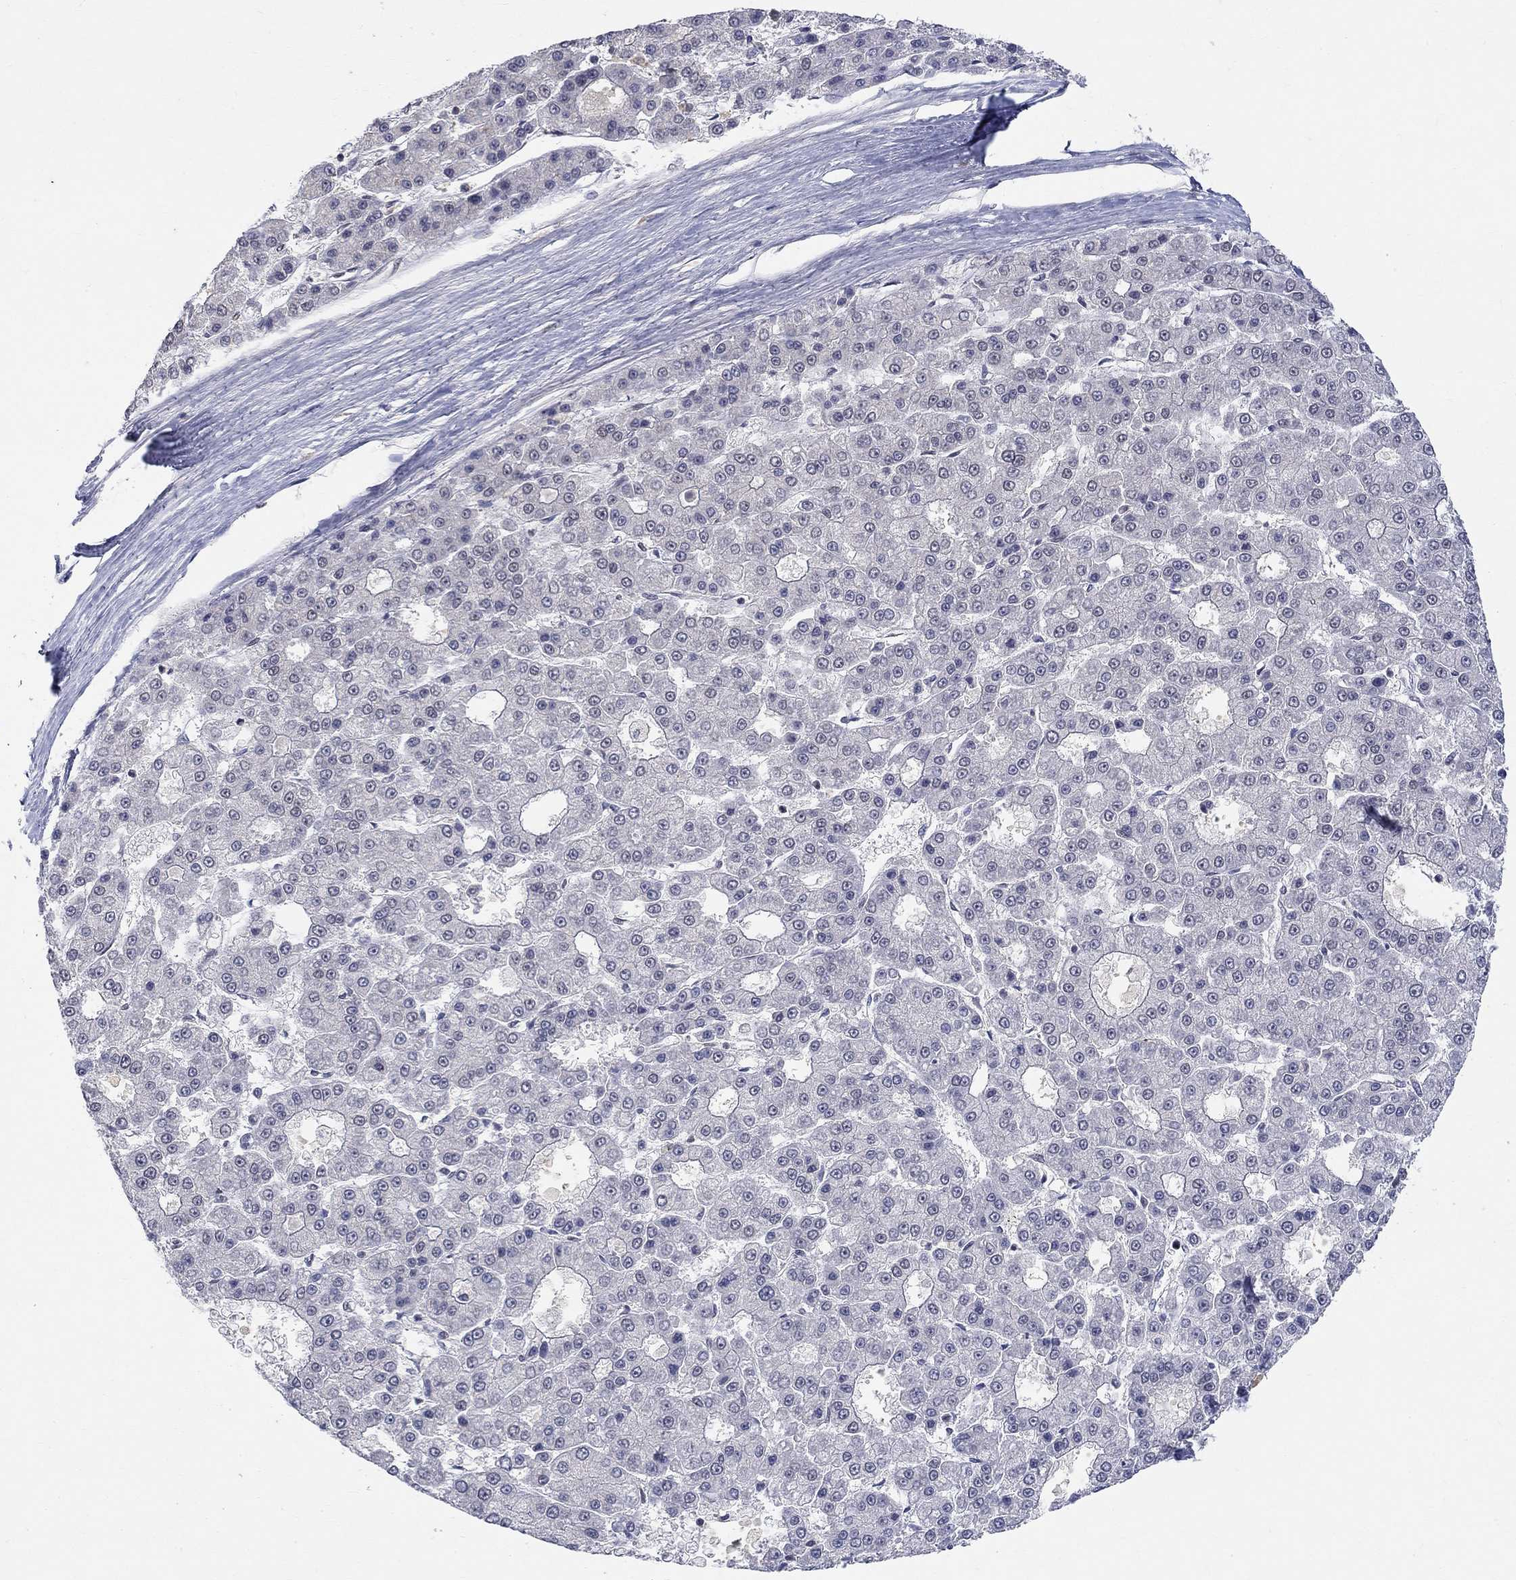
{"staining": {"intensity": "negative", "quantity": "none", "location": "none"}, "tissue": "liver cancer", "cell_type": "Tumor cells", "image_type": "cancer", "snomed": [{"axis": "morphology", "description": "Carcinoma, Hepatocellular, NOS"}, {"axis": "topography", "description": "Liver"}], "caption": "Immunohistochemistry (IHC) histopathology image of neoplastic tissue: human liver cancer stained with DAB (3,3'-diaminobenzidine) shows no significant protein positivity in tumor cells.", "gene": "KLF12", "patient": {"sex": "male", "age": 70}}